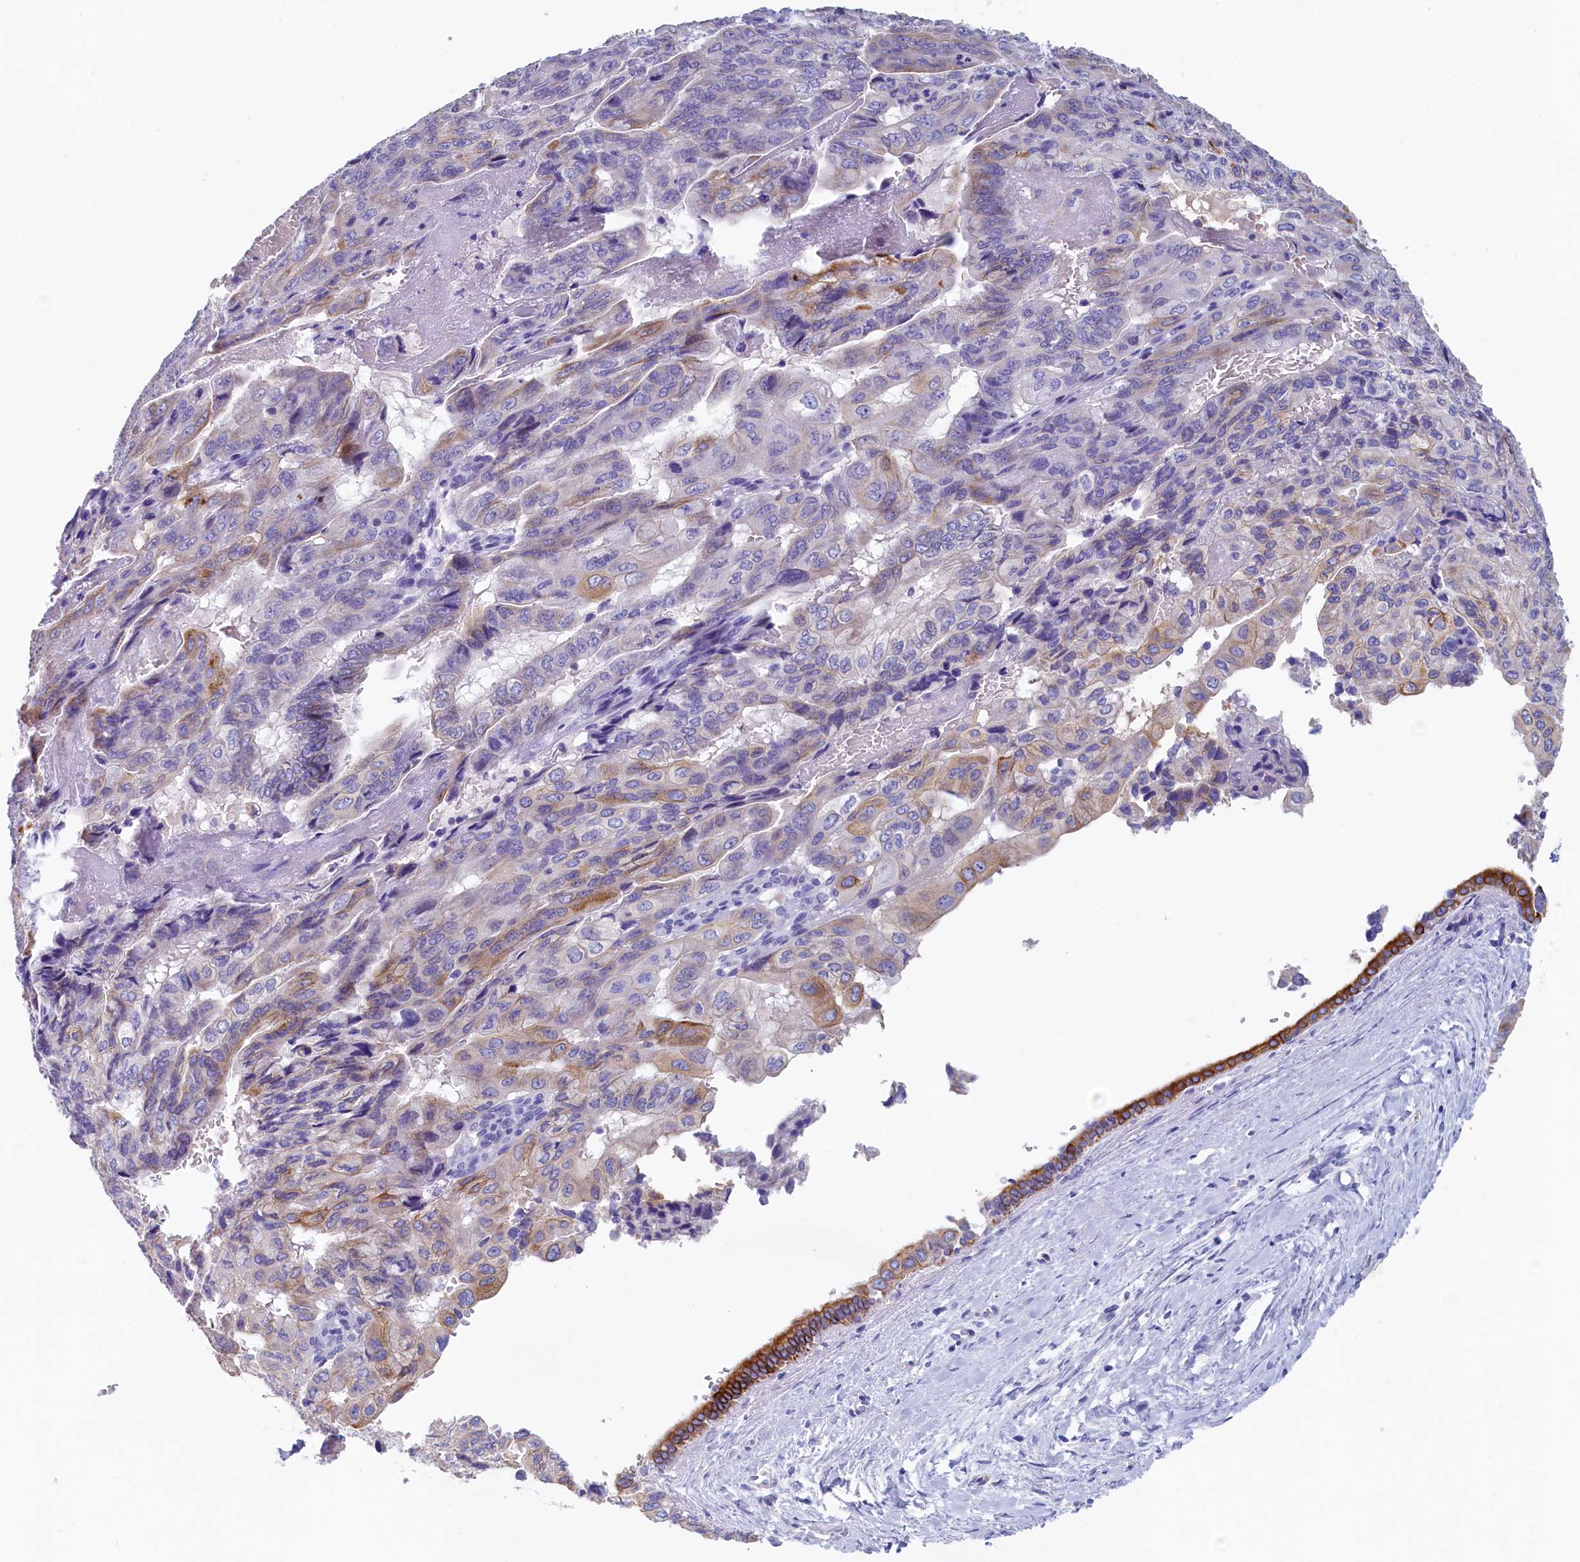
{"staining": {"intensity": "weak", "quantity": "<25%", "location": "cytoplasmic/membranous"}, "tissue": "pancreatic cancer", "cell_type": "Tumor cells", "image_type": "cancer", "snomed": [{"axis": "morphology", "description": "Adenocarcinoma, NOS"}, {"axis": "topography", "description": "Pancreas"}], "caption": "Immunohistochemistry image of neoplastic tissue: pancreatic adenocarcinoma stained with DAB exhibits no significant protein staining in tumor cells.", "gene": "GUCA1C", "patient": {"sex": "male", "age": 51}}